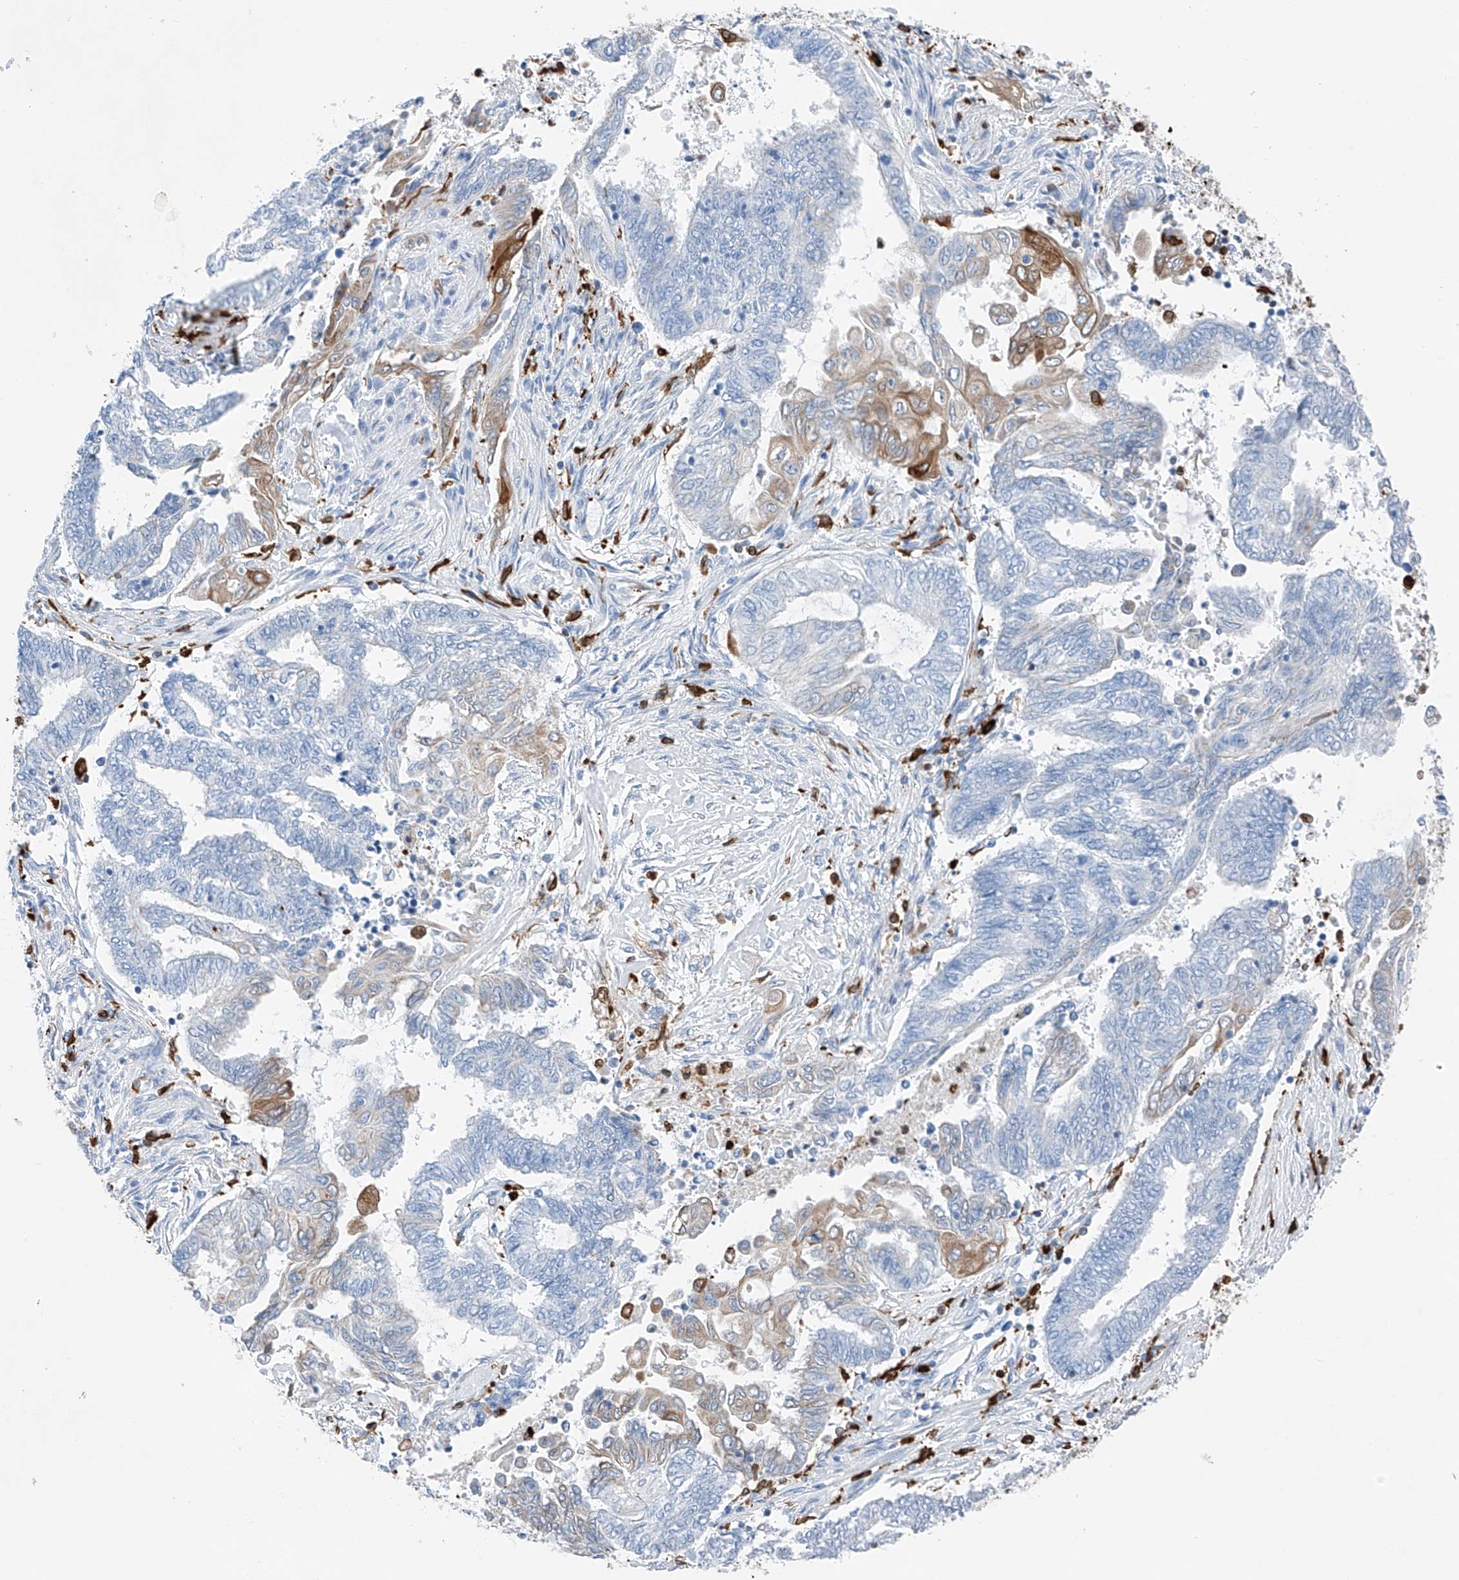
{"staining": {"intensity": "moderate", "quantity": "<25%", "location": "cytoplasmic/membranous"}, "tissue": "endometrial cancer", "cell_type": "Tumor cells", "image_type": "cancer", "snomed": [{"axis": "morphology", "description": "Adenocarcinoma, NOS"}, {"axis": "topography", "description": "Uterus"}, {"axis": "topography", "description": "Endometrium"}], "caption": "Immunohistochemistry (IHC) histopathology image of endometrial cancer stained for a protein (brown), which shows low levels of moderate cytoplasmic/membranous staining in approximately <25% of tumor cells.", "gene": "TBXAS1", "patient": {"sex": "female", "age": 70}}